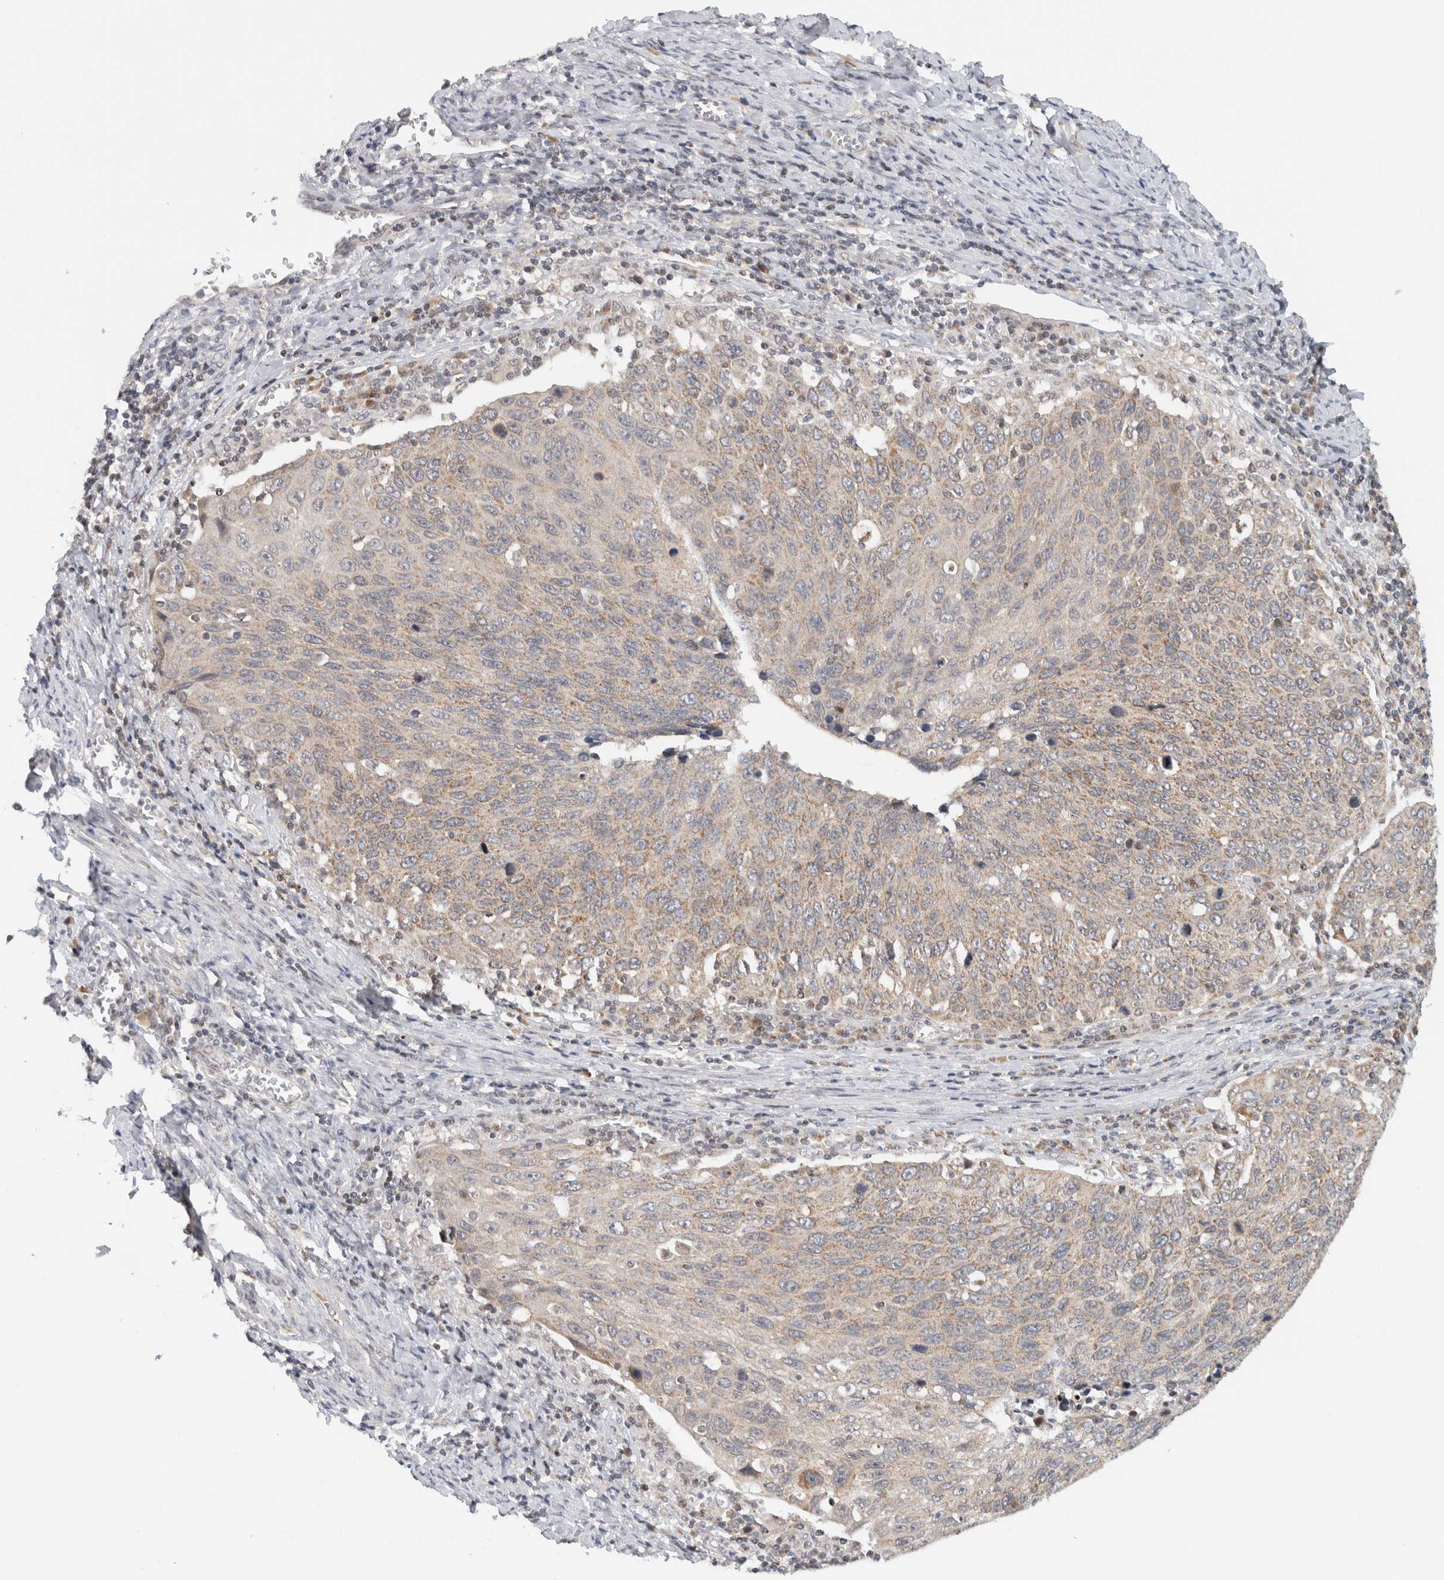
{"staining": {"intensity": "weak", "quantity": "25%-75%", "location": "cytoplasmic/membranous"}, "tissue": "cervical cancer", "cell_type": "Tumor cells", "image_type": "cancer", "snomed": [{"axis": "morphology", "description": "Squamous cell carcinoma, NOS"}, {"axis": "topography", "description": "Cervix"}], "caption": "There is low levels of weak cytoplasmic/membranous expression in tumor cells of cervical cancer, as demonstrated by immunohistochemical staining (brown color).", "gene": "CMC2", "patient": {"sex": "female", "age": 53}}